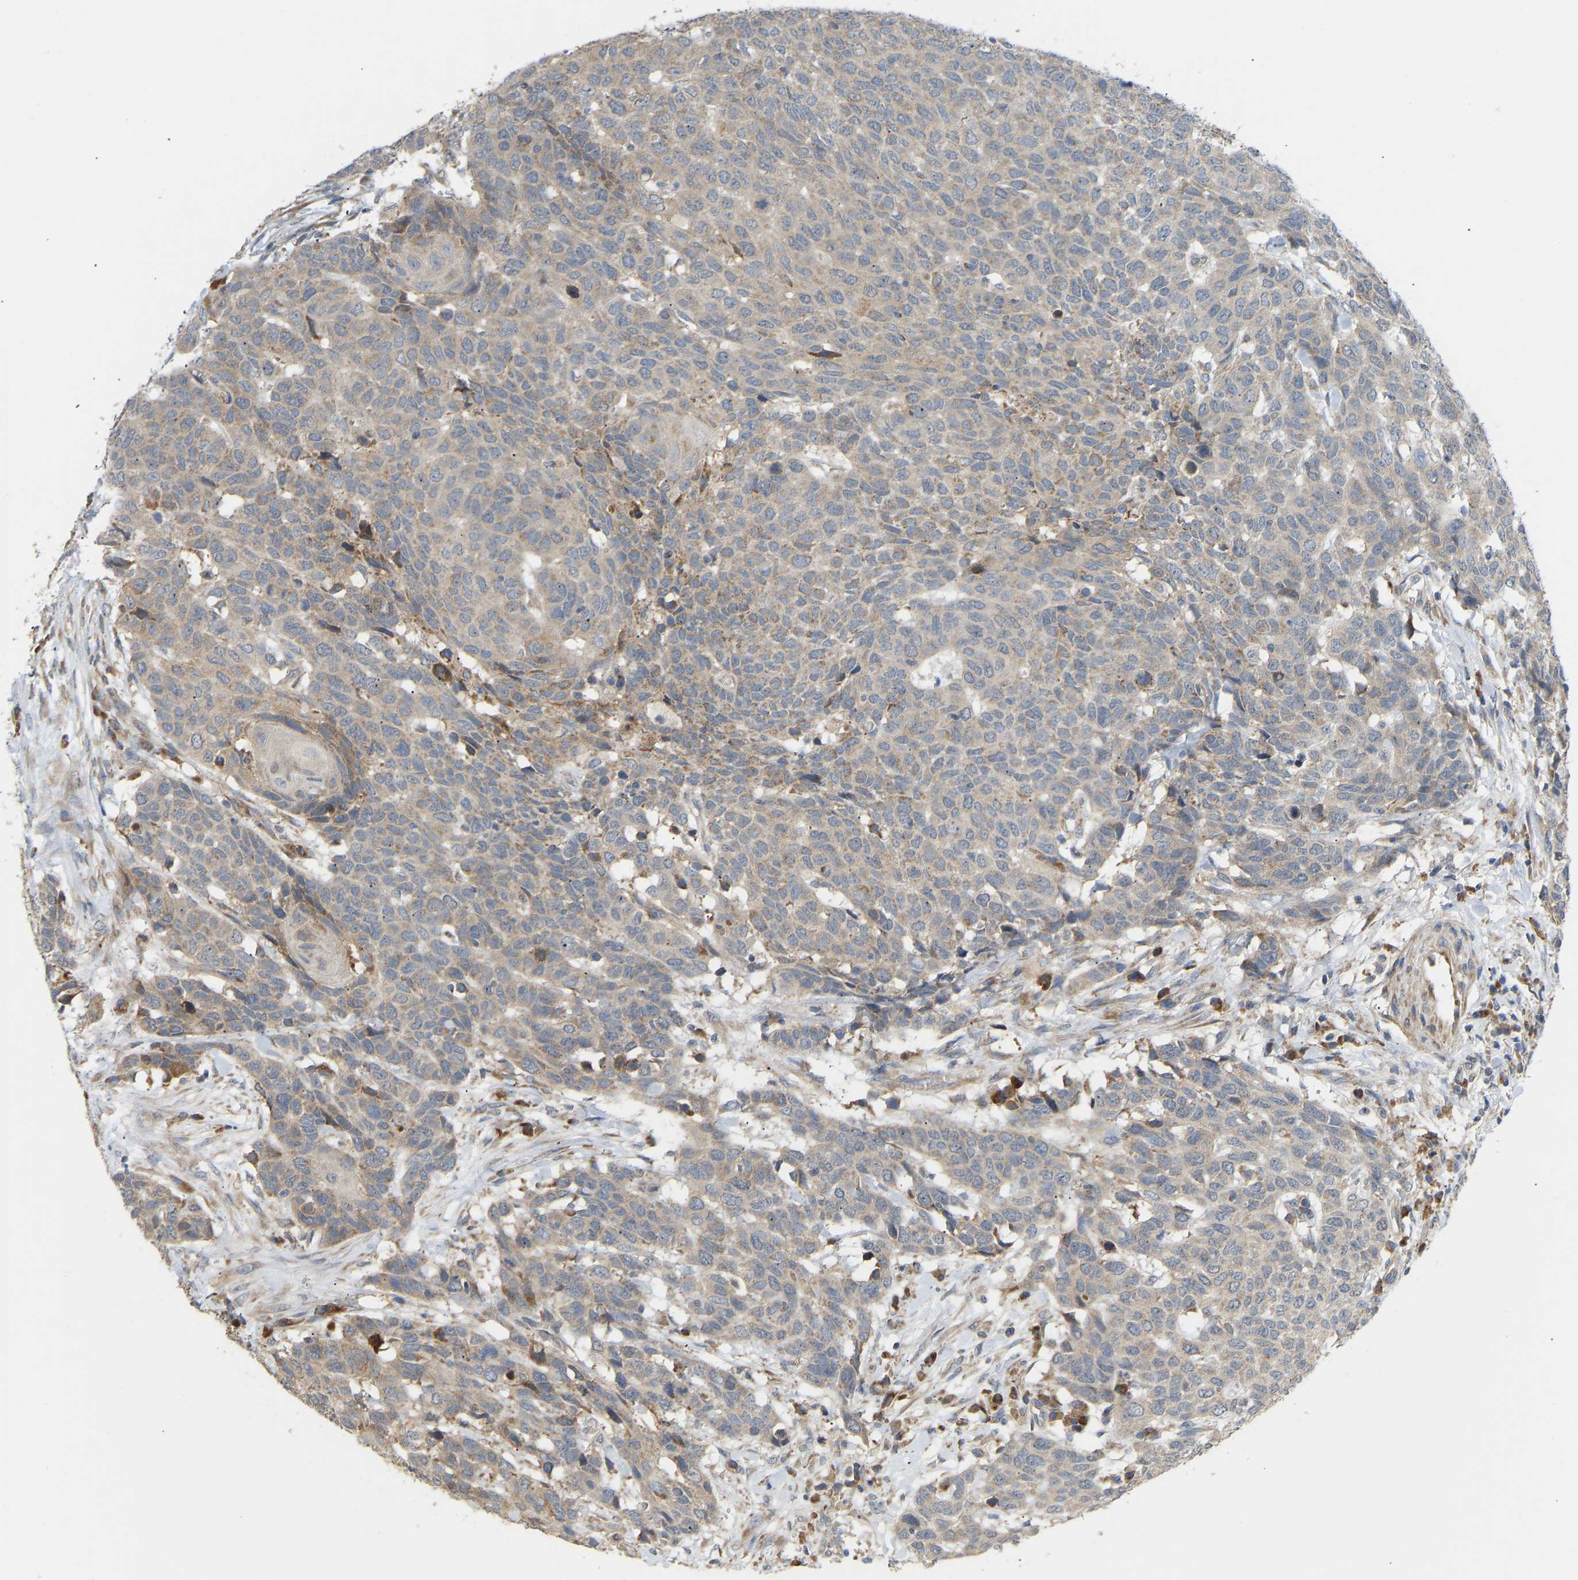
{"staining": {"intensity": "weak", "quantity": "25%-75%", "location": "cytoplasmic/membranous"}, "tissue": "head and neck cancer", "cell_type": "Tumor cells", "image_type": "cancer", "snomed": [{"axis": "morphology", "description": "Squamous cell carcinoma, NOS"}, {"axis": "topography", "description": "Head-Neck"}], "caption": "An image of human head and neck cancer stained for a protein demonstrates weak cytoplasmic/membranous brown staining in tumor cells. Nuclei are stained in blue.", "gene": "HACD2", "patient": {"sex": "male", "age": 66}}